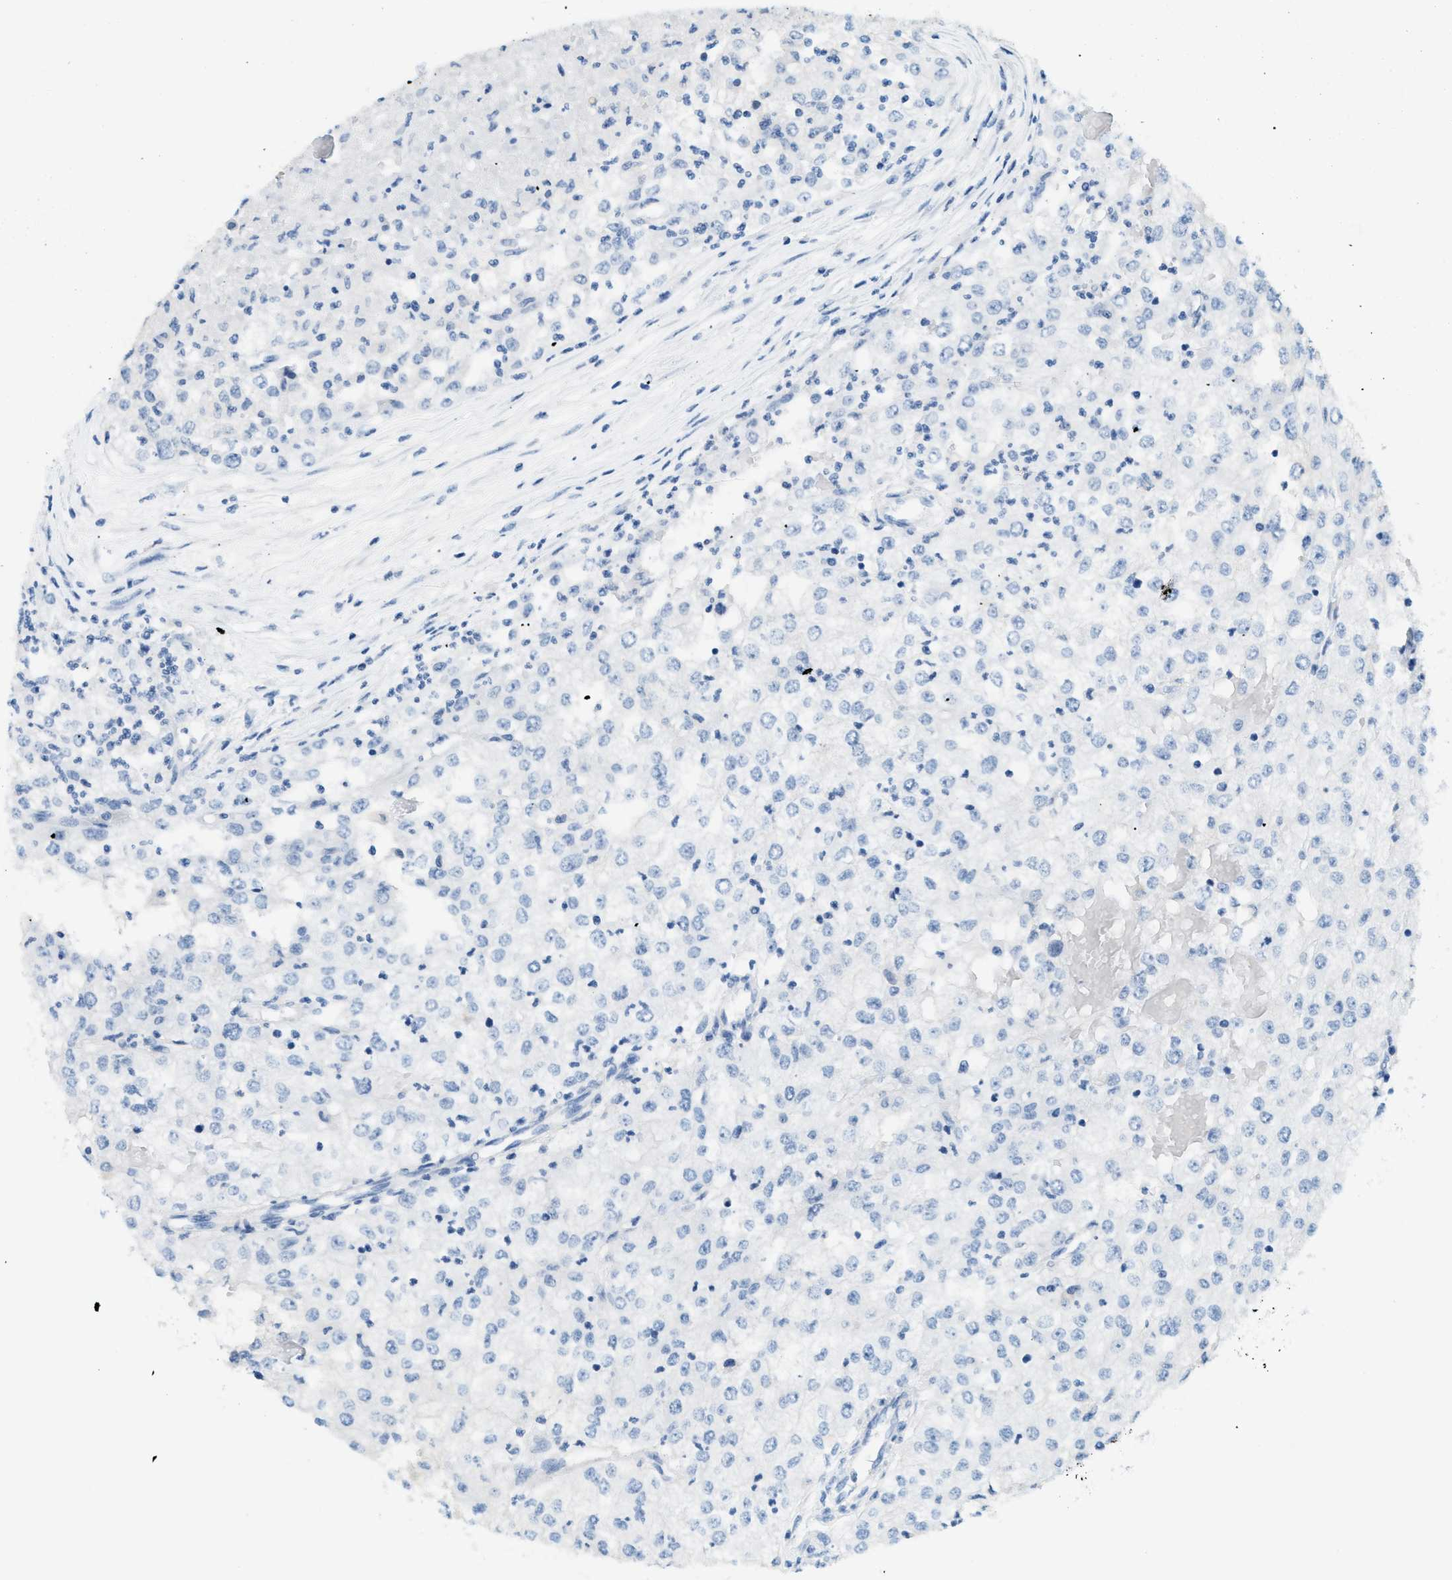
{"staining": {"intensity": "negative", "quantity": "none", "location": "none"}, "tissue": "renal cancer", "cell_type": "Tumor cells", "image_type": "cancer", "snomed": [{"axis": "morphology", "description": "Adenocarcinoma, NOS"}, {"axis": "topography", "description": "Kidney"}], "caption": "This photomicrograph is of renal cancer (adenocarcinoma) stained with immunohistochemistry (IHC) to label a protein in brown with the nuclei are counter-stained blue. There is no expression in tumor cells.", "gene": "CYP4X1", "patient": {"sex": "female", "age": 54}}